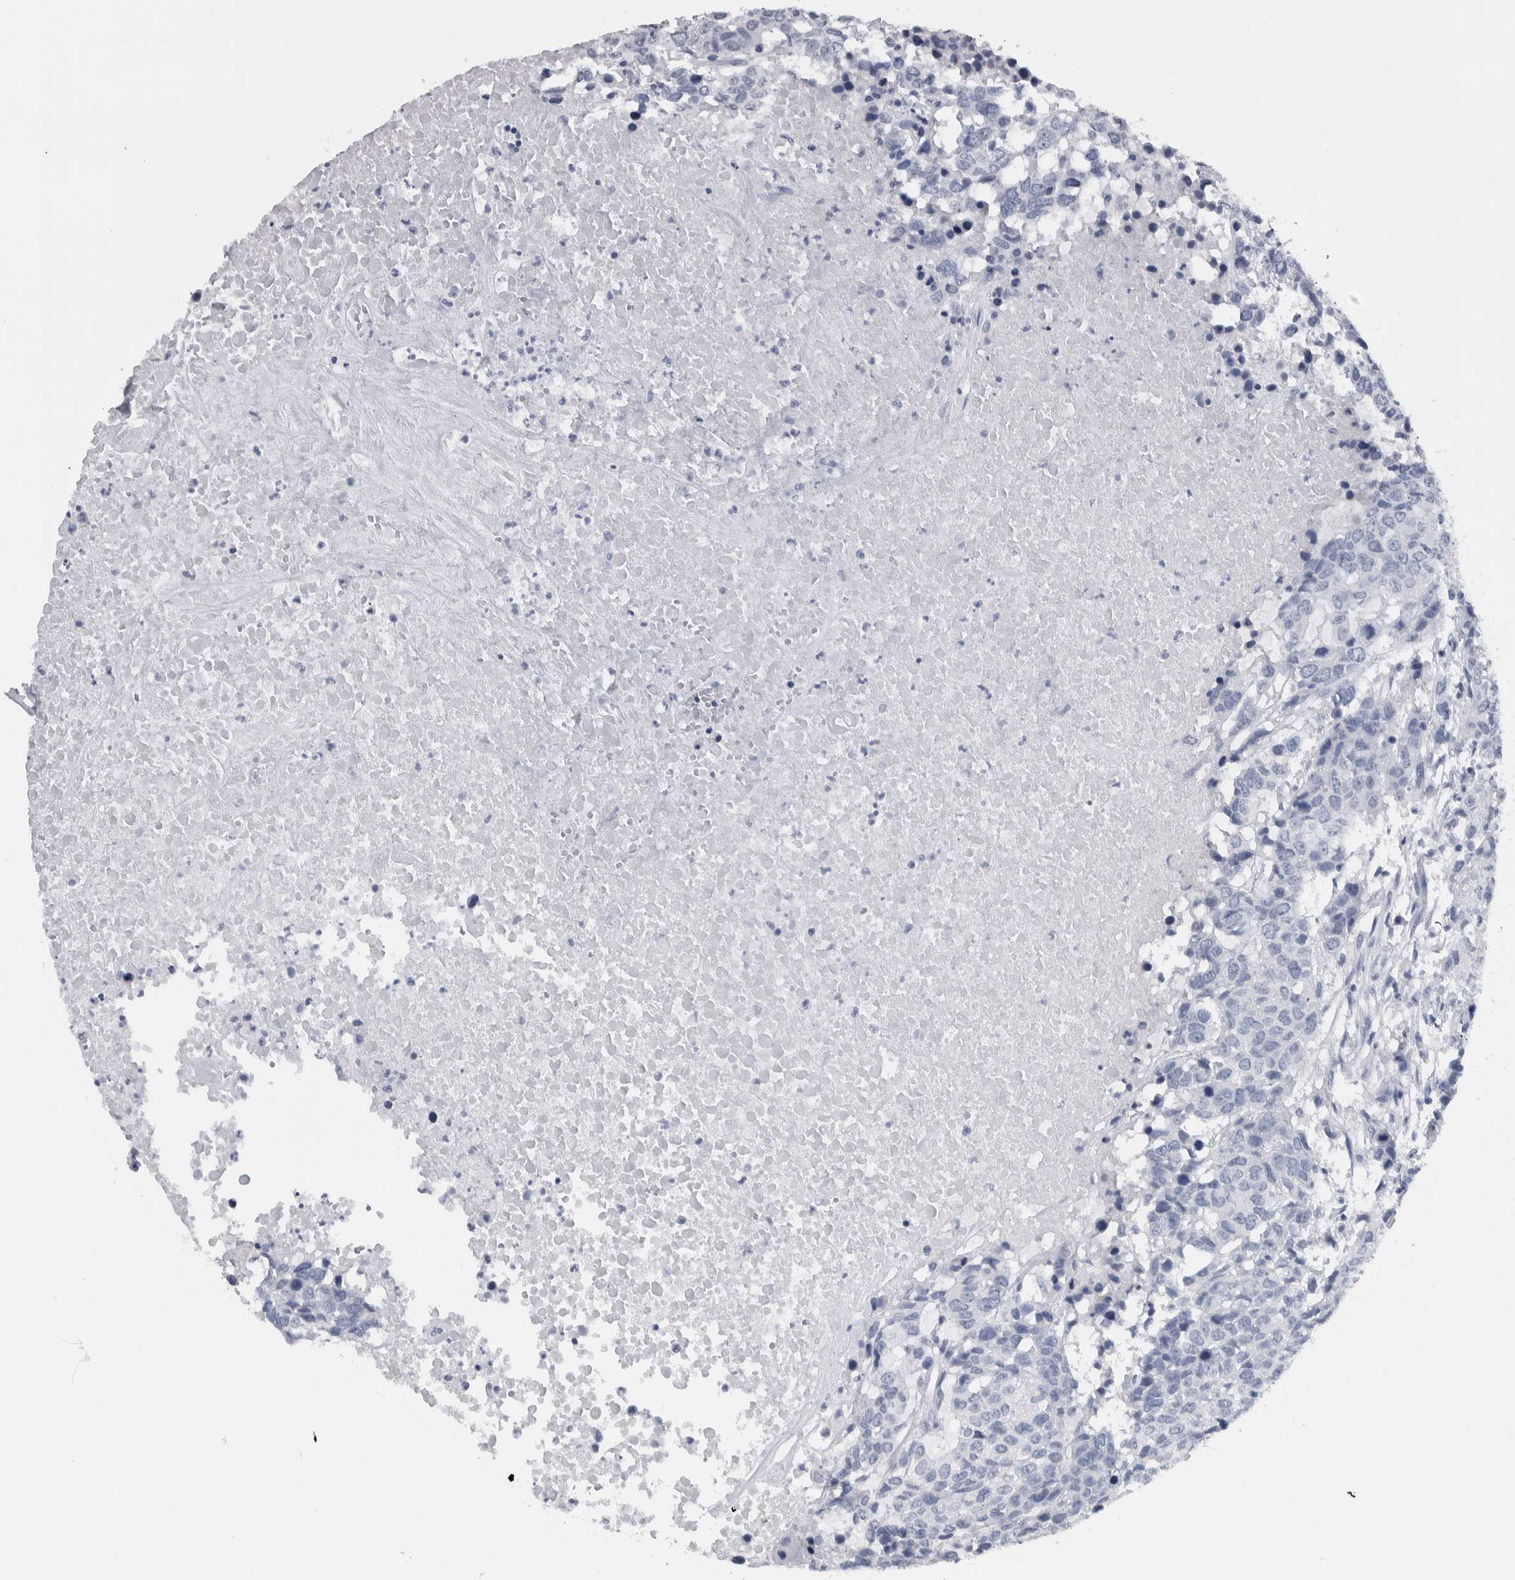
{"staining": {"intensity": "negative", "quantity": "none", "location": "none"}, "tissue": "head and neck cancer", "cell_type": "Tumor cells", "image_type": "cancer", "snomed": [{"axis": "morphology", "description": "Squamous cell carcinoma, NOS"}, {"axis": "topography", "description": "Head-Neck"}], "caption": "Immunohistochemical staining of human head and neck cancer shows no significant positivity in tumor cells.", "gene": "CDH17", "patient": {"sex": "male", "age": 66}}